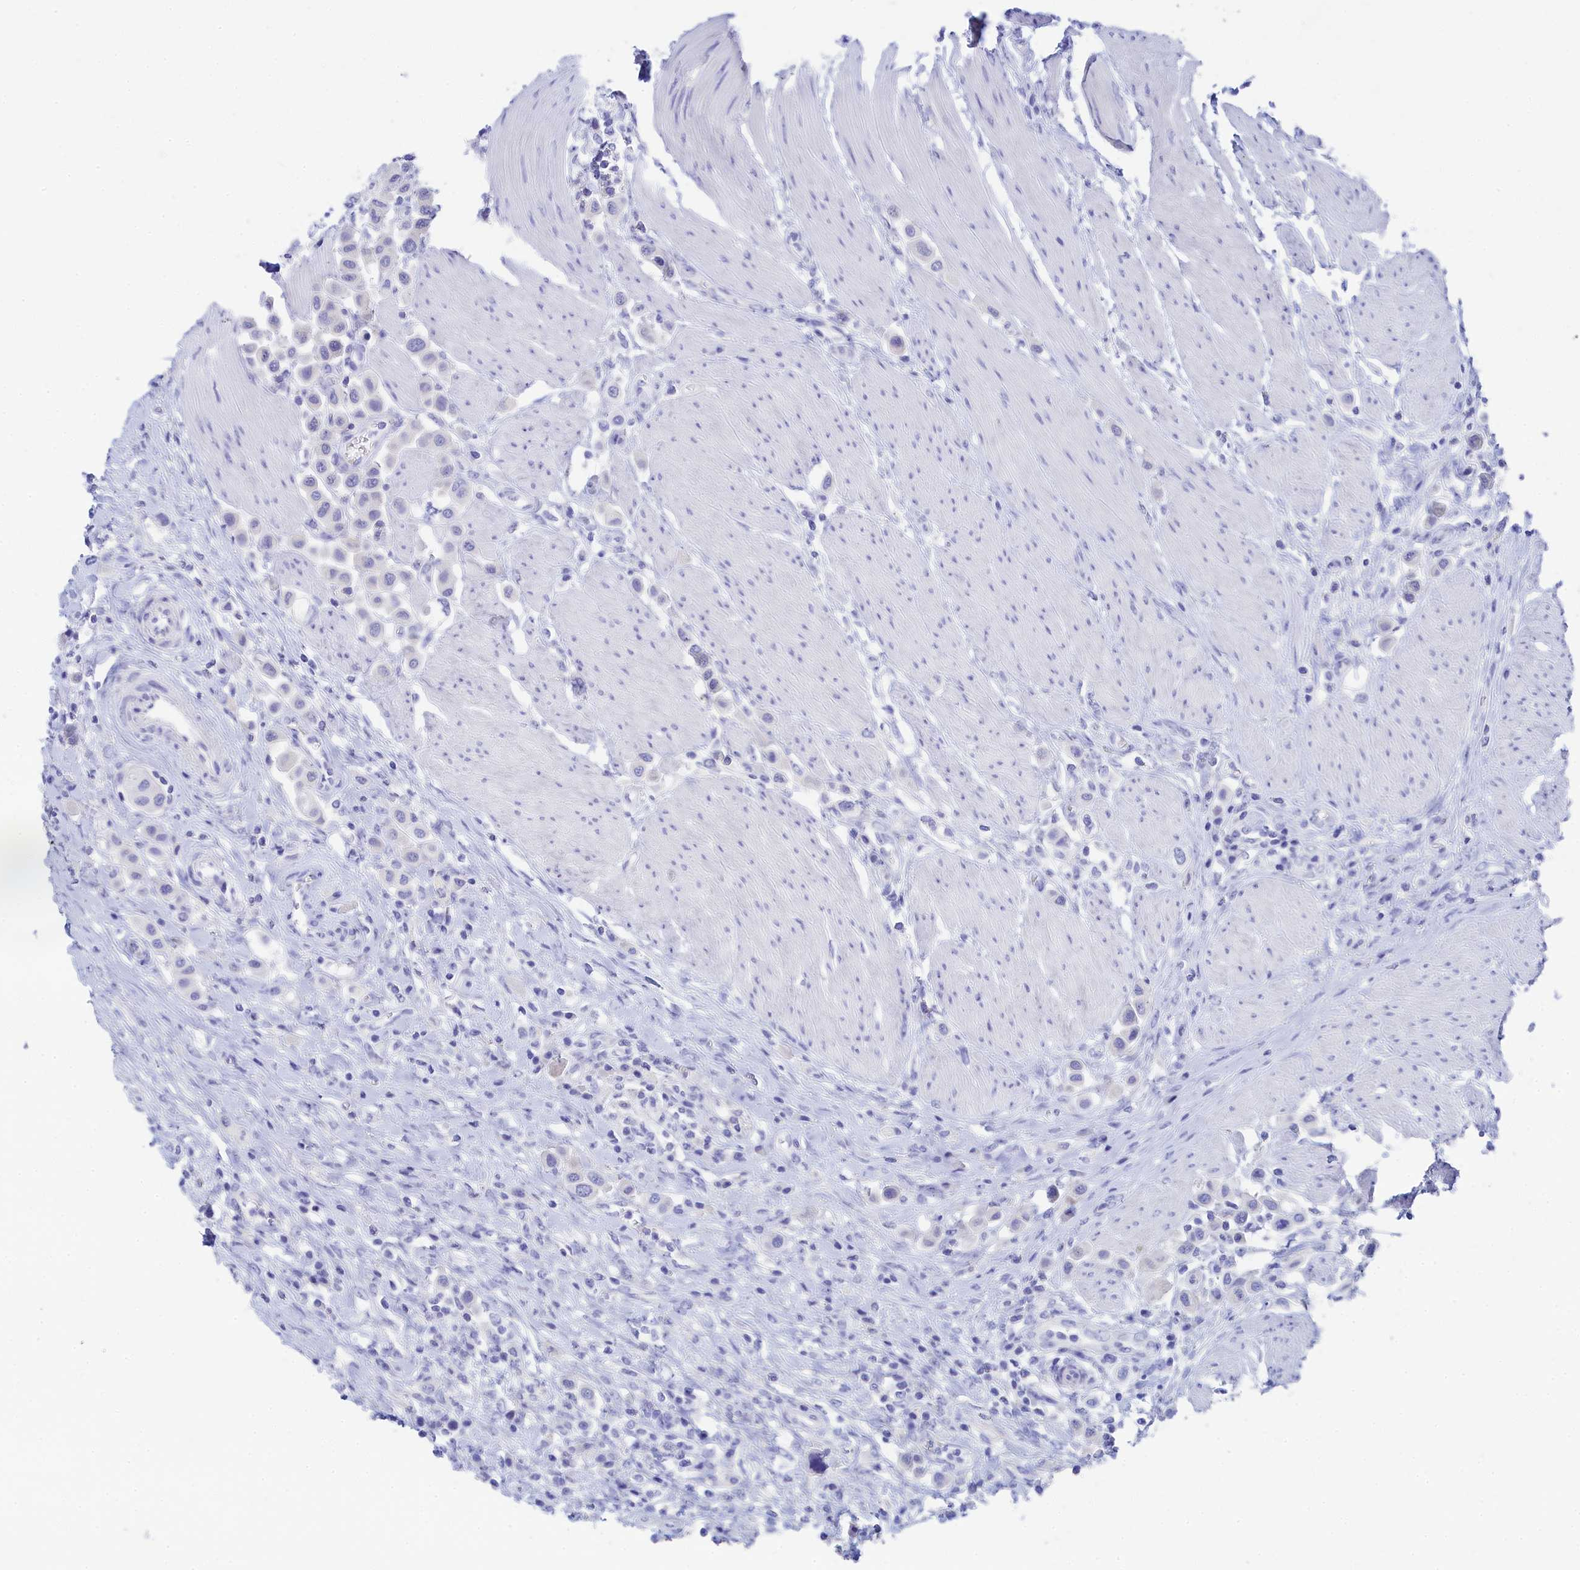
{"staining": {"intensity": "negative", "quantity": "none", "location": "none"}, "tissue": "urothelial cancer", "cell_type": "Tumor cells", "image_type": "cancer", "snomed": [{"axis": "morphology", "description": "Urothelial carcinoma, High grade"}, {"axis": "topography", "description": "Urinary bladder"}], "caption": "IHC image of high-grade urothelial carcinoma stained for a protein (brown), which reveals no staining in tumor cells.", "gene": "TRIM10", "patient": {"sex": "male", "age": 50}}